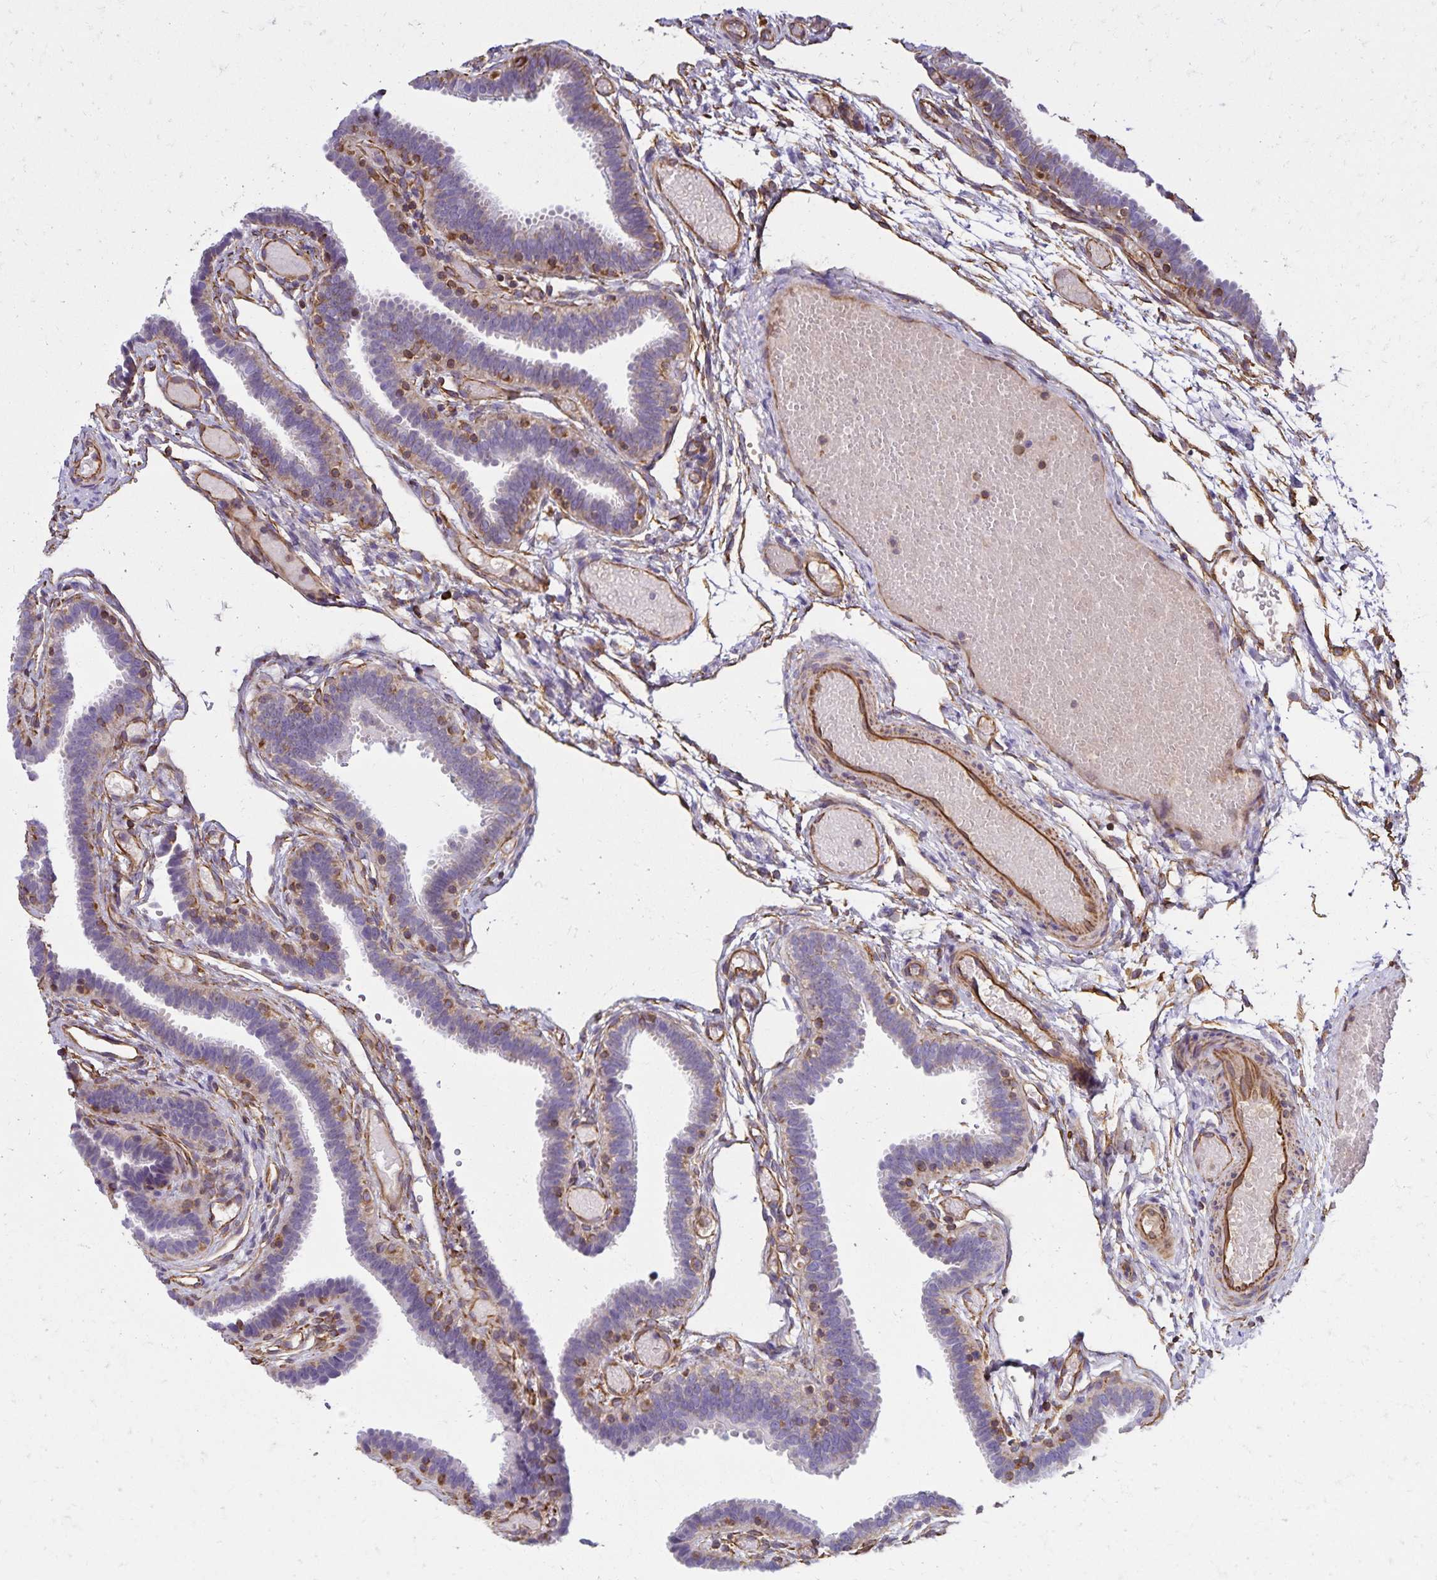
{"staining": {"intensity": "moderate", "quantity": "<25%", "location": "cytoplasmic/membranous"}, "tissue": "fallopian tube", "cell_type": "Glandular cells", "image_type": "normal", "snomed": [{"axis": "morphology", "description": "Normal tissue, NOS"}, {"axis": "topography", "description": "Fallopian tube"}], "caption": "Fallopian tube stained for a protein demonstrates moderate cytoplasmic/membranous positivity in glandular cells. Nuclei are stained in blue.", "gene": "TRPV6", "patient": {"sex": "female", "age": 37}}